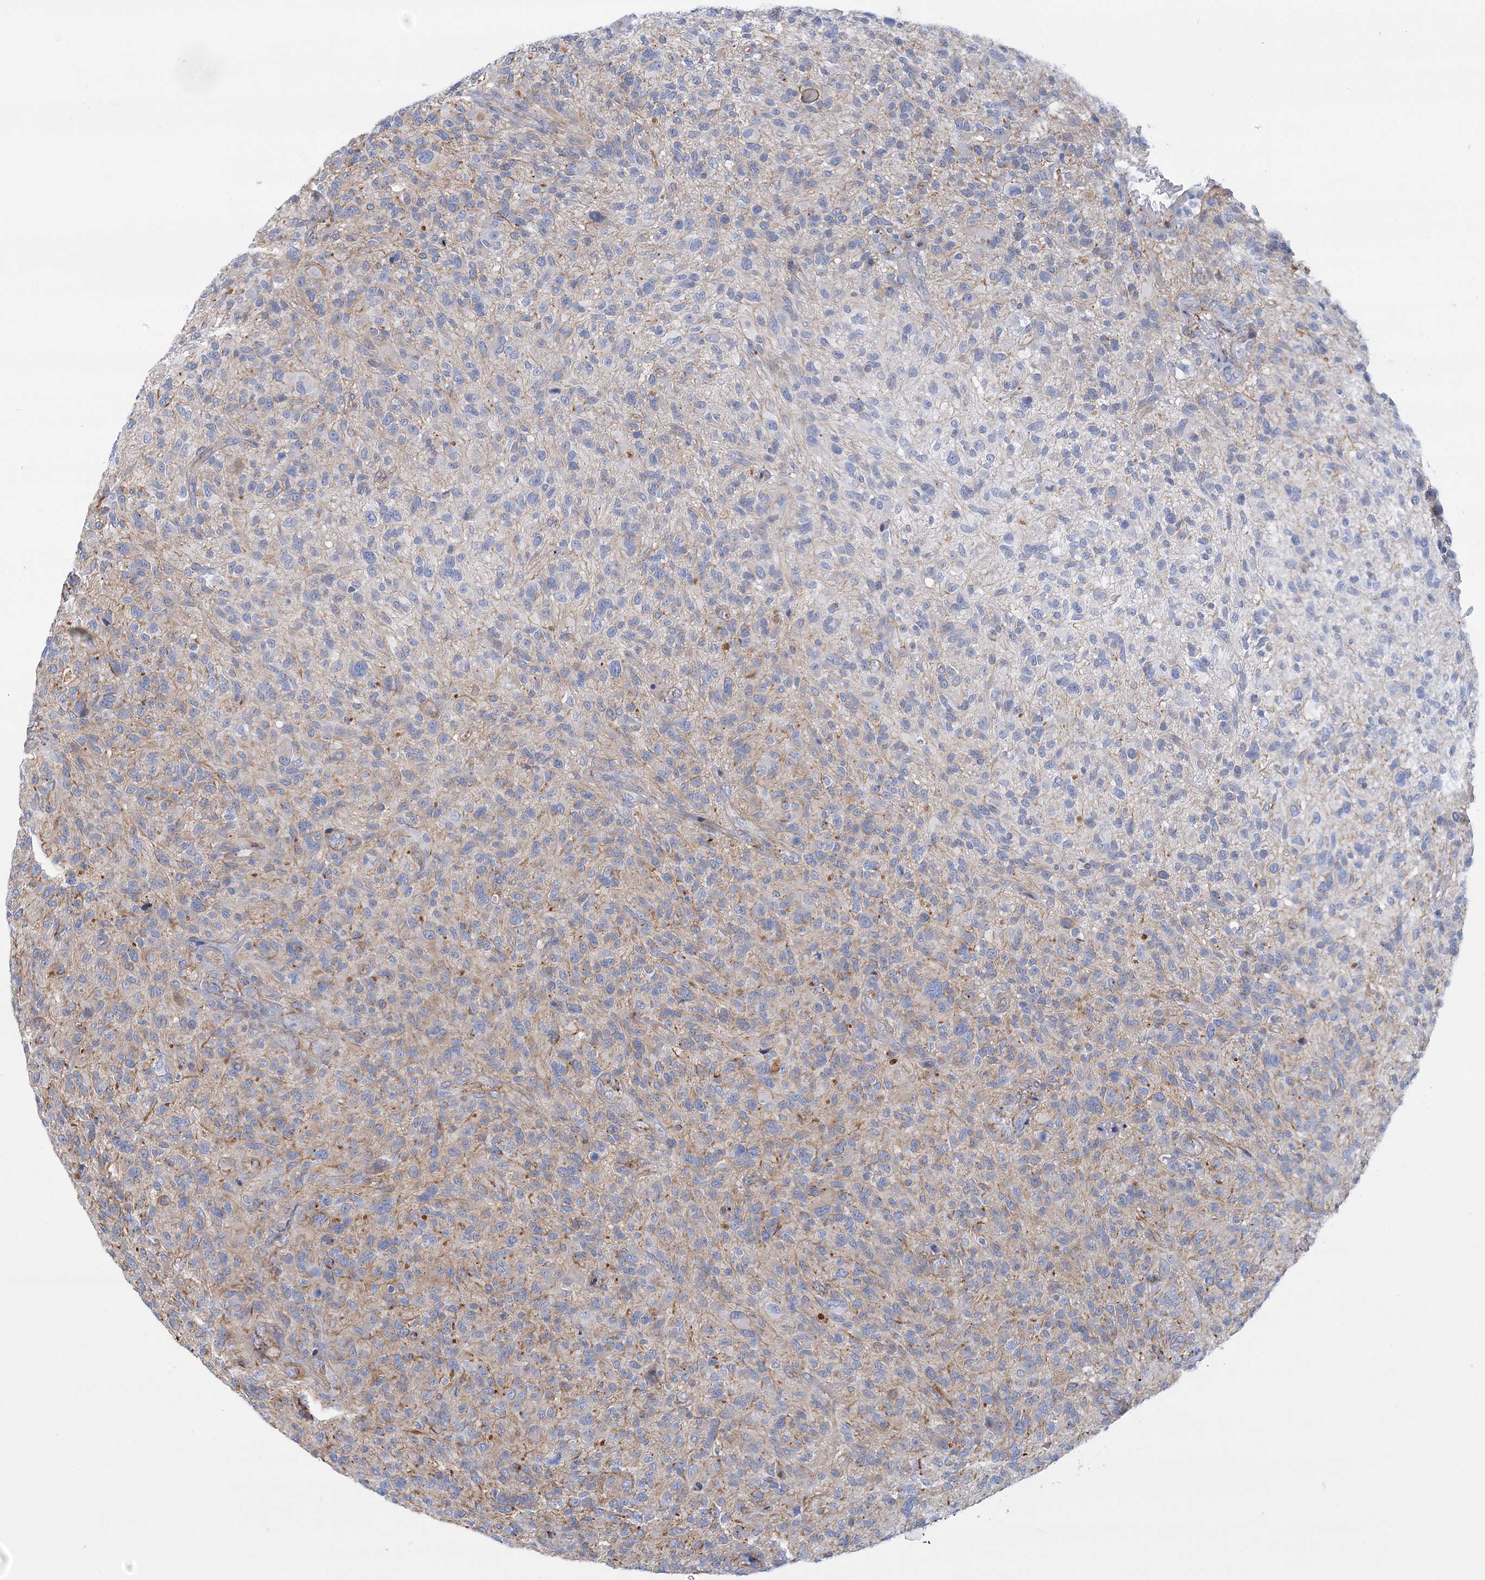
{"staining": {"intensity": "negative", "quantity": "none", "location": "none"}, "tissue": "glioma", "cell_type": "Tumor cells", "image_type": "cancer", "snomed": [{"axis": "morphology", "description": "Glioma, malignant, High grade"}, {"axis": "topography", "description": "Brain"}], "caption": "IHC image of human glioma stained for a protein (brown), which reveals no staining in tumor cells.", "gene": "C11orf21", "patient": {"sex": "male", "age": 47}}